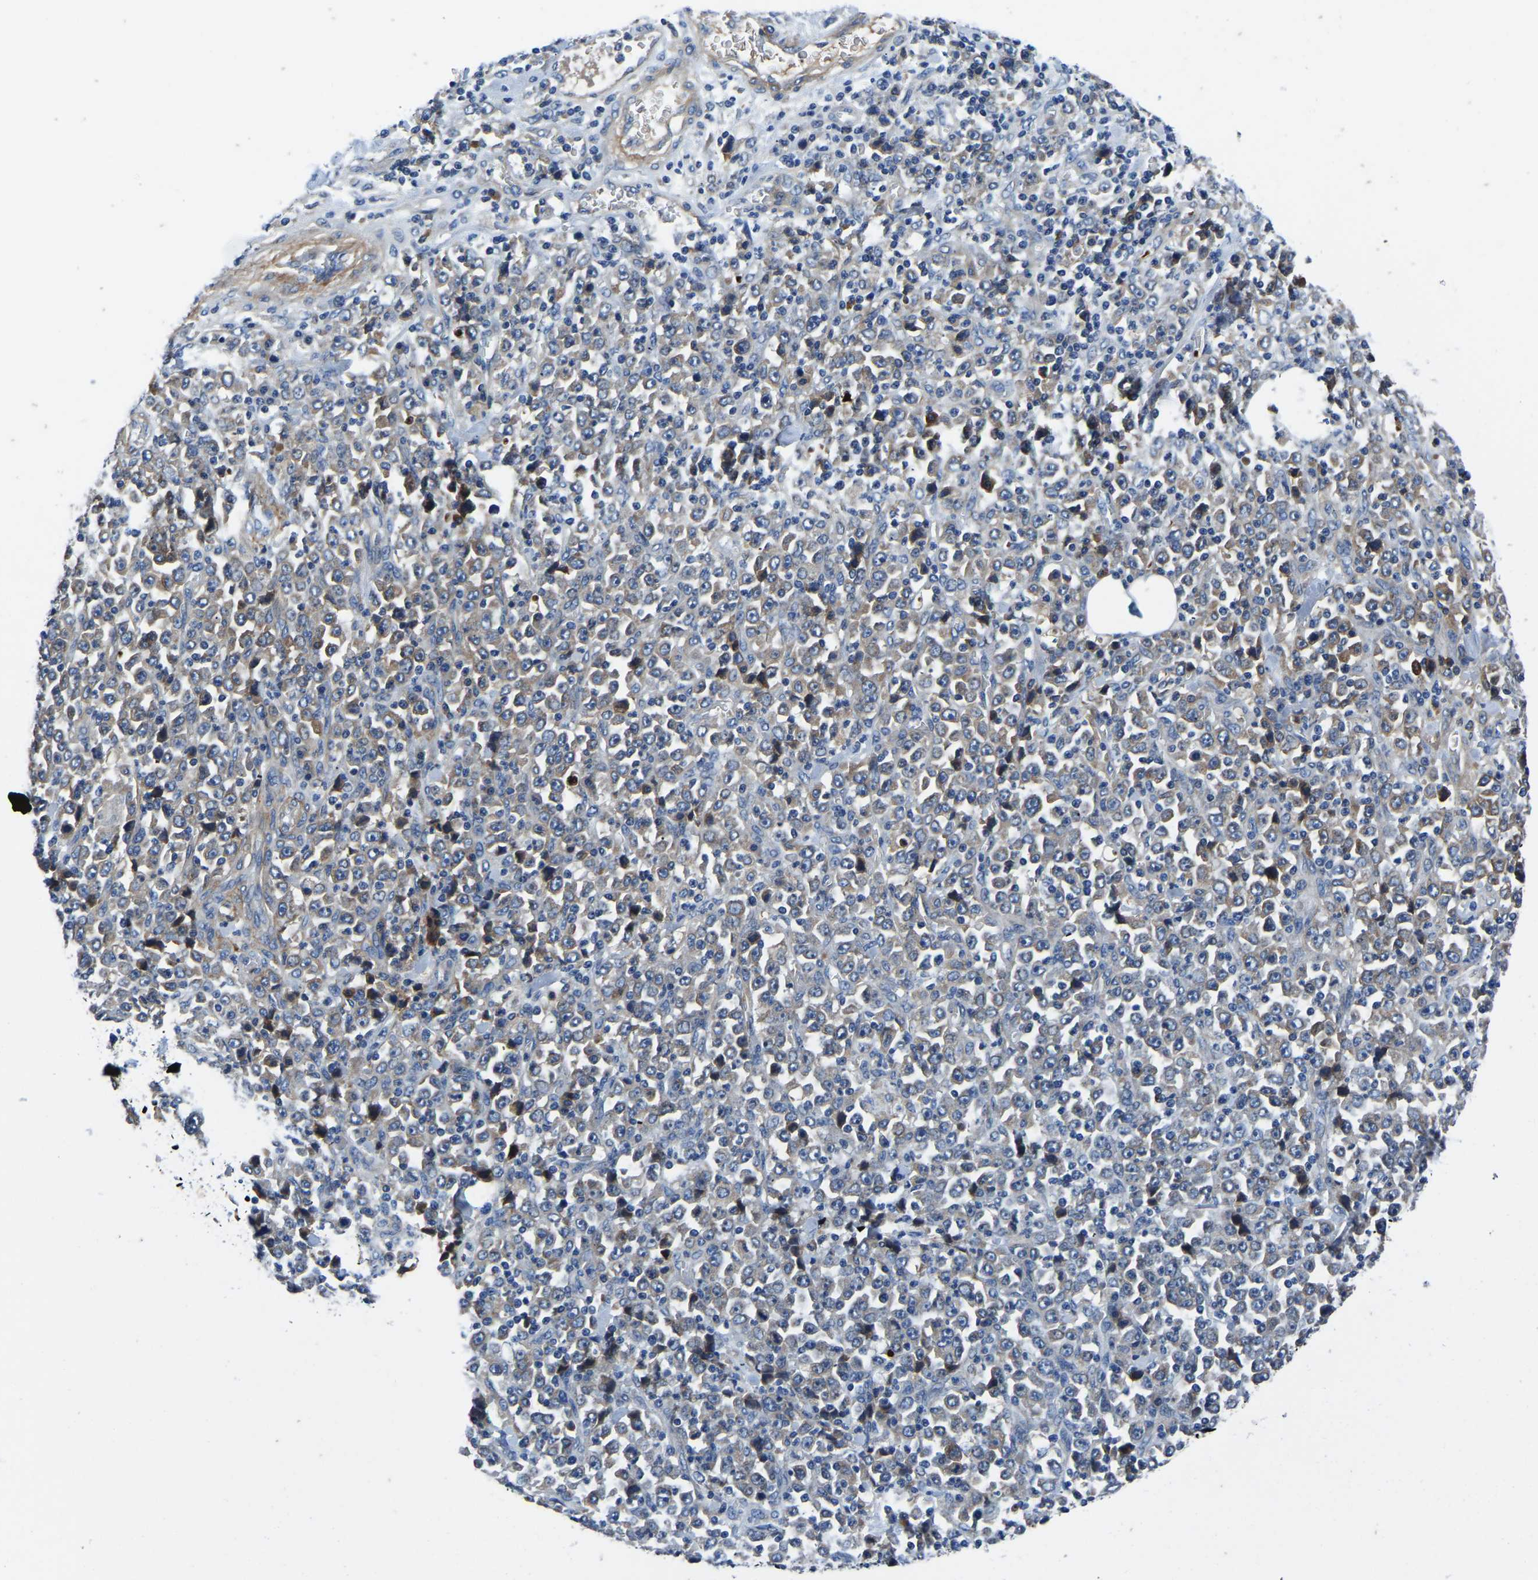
{"staining": {"intensity": "weak", "quantity": "25%-75%", "location": "cytoplasmic/membranous"}, "tissue": "stomach cancer", "cell_type": "Tumor cells", "image_type": "cancer", "snomed": [{"axis": "morphology", "description": "Normal tissue, NOS"}, {"axis": "morphology", "description": "Adenocarcinoma, NOS"}, {"axis": "topography", "description": "Stomach, upper"}, {"axis": "topography", "description": "Stomach"}], "caption": "Stomach cancer stained with DAB (3,3'-diaminobenzidine) immunohistochemistry (IHC) exhibits low levels of weak cytoplasmic/membranous staining in approximately 25%-75% of tumor cells.", "gene": "LIAS", "patient": {"sex": "male", "age": 59}}